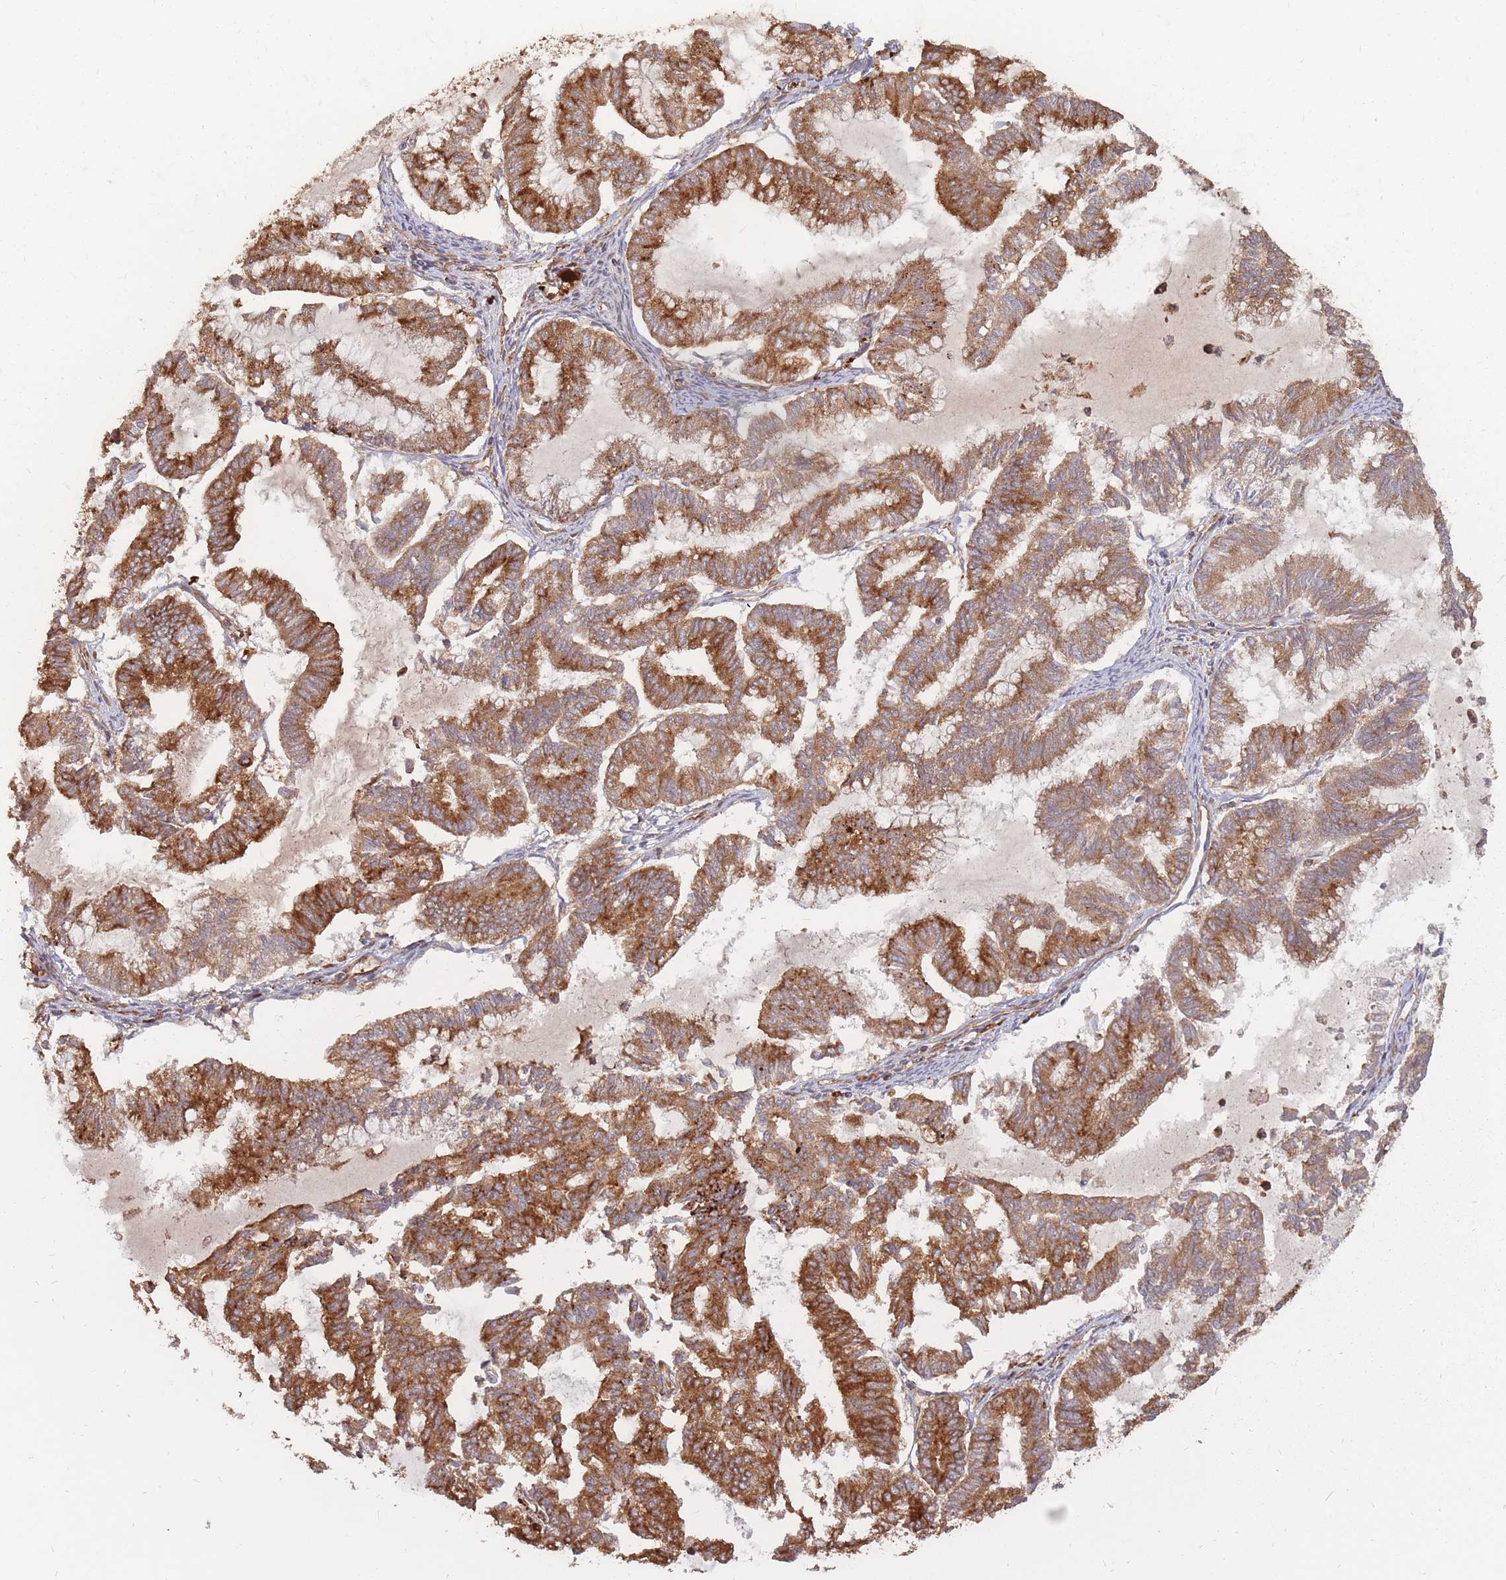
{"staining": {"intensity": "strong", "quantity": ">75%", "location": "cytoplasmic/membranous"}, "tissue": "endometrial cancer", "cell_type": "Tumor cells", "image_type": "cancer", "snomed": [{"axis": "morphology", "description": "Adenocarcinoma, NOS"}, {"axis": "topography", "description": "Endometrium"}], "caption": "A photomicrograph showing strong cytoplasmic/membranous expression in approximately >75% of tumor cells in adenocarcinoma (endometrial), as visualized by brown immunohistochemical staining.", "gene": "RASSF2", "patient": {"sex": "female", "age": 79}}